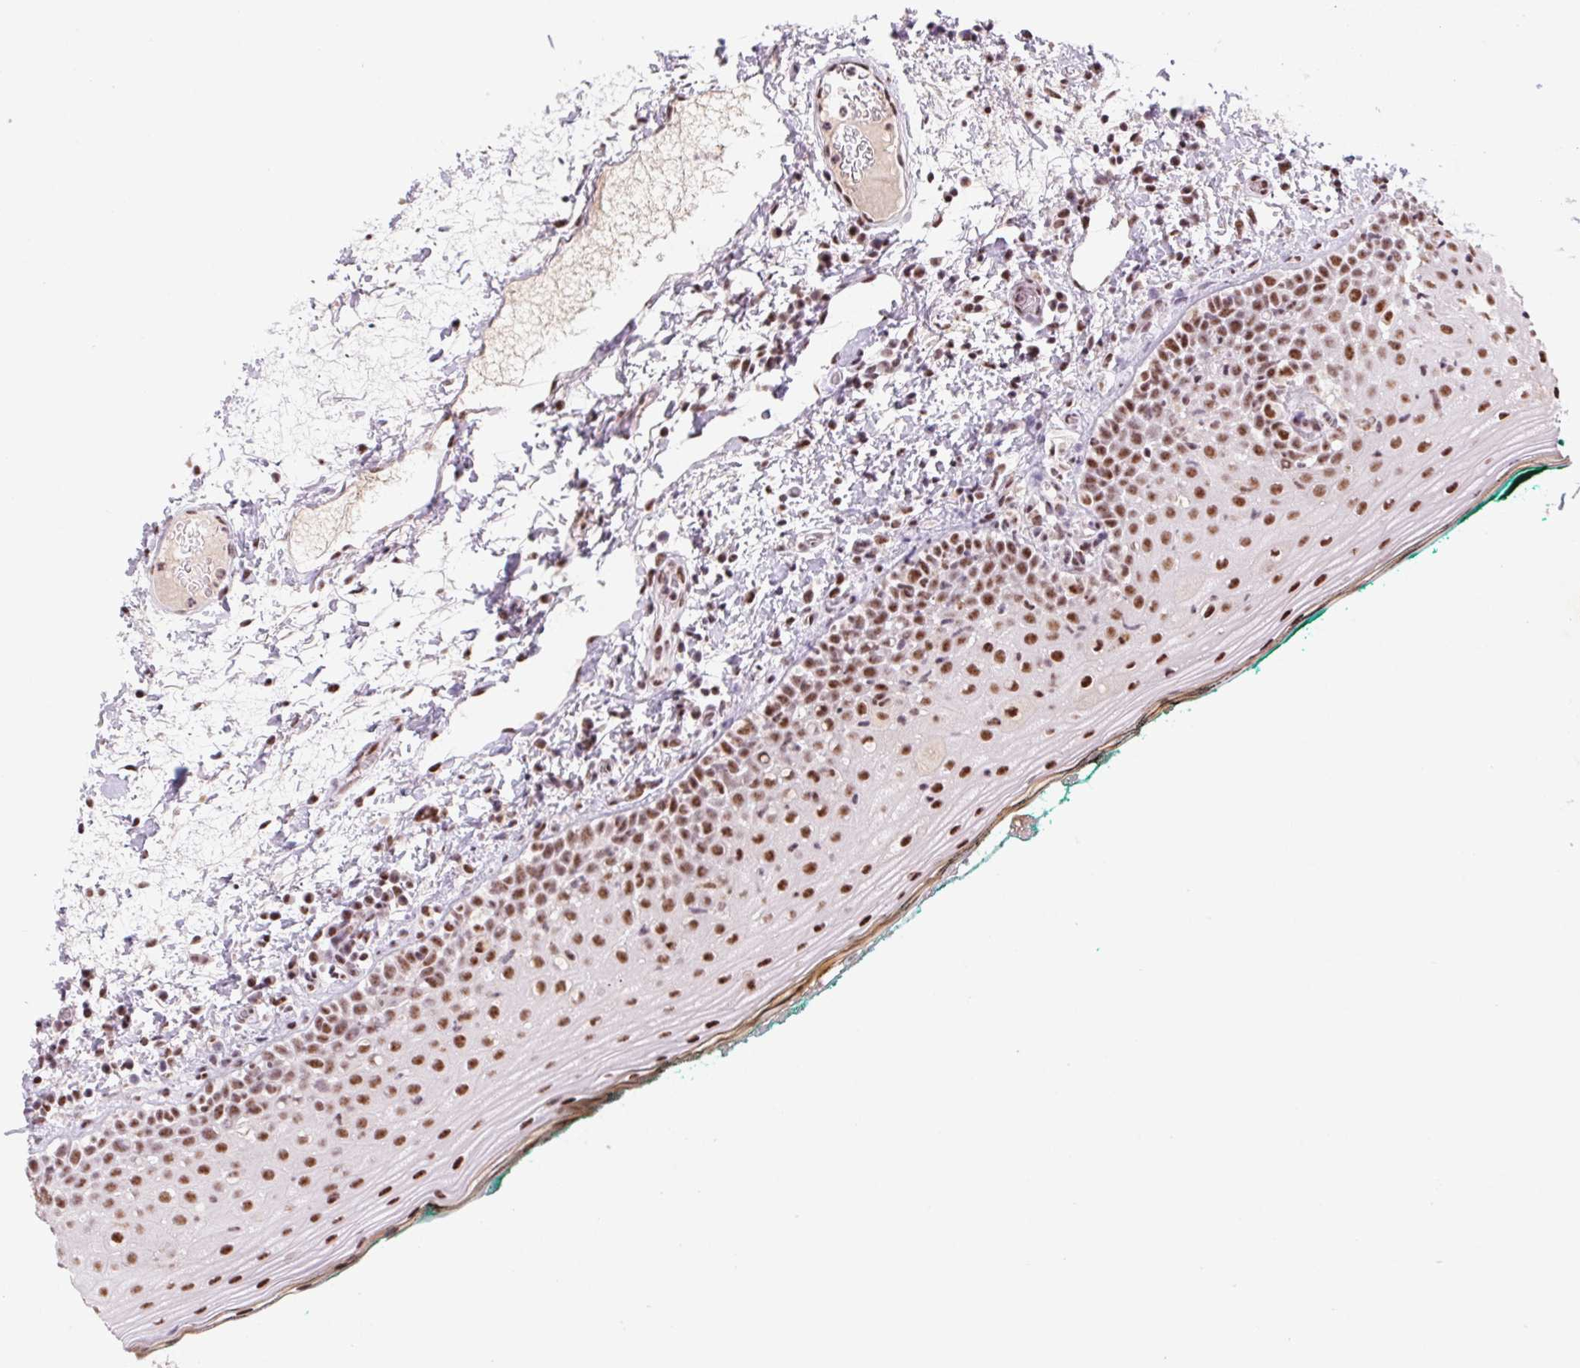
{"staining": {"intensity": "moderate", "quantity": ">75%", "location": "nuclear"}, "tissue": "oral mucosa", "cell_type": "Squamous epithelial cells", "image_type": "normal", "snomed": [{"axis": "morphology", "description": "Normal tissue, NOS"}, {"axis": "topography", "description": "Oral tissue"}], "caption": "Benign oral mucosa was stained to show a protein in brown. There is medium levels of moderate nuclear staining in approximately >75% of squamous epithelial cells. The staining was performed using DAB (3,3'-diaminobenzidine) to visualize the protein expression in brown, while the nuclei were stained in blue with hematoxylin (Magnification: 20x).", "gene": "DPPA5", "patient": {"sex": "female", "age": 83}}